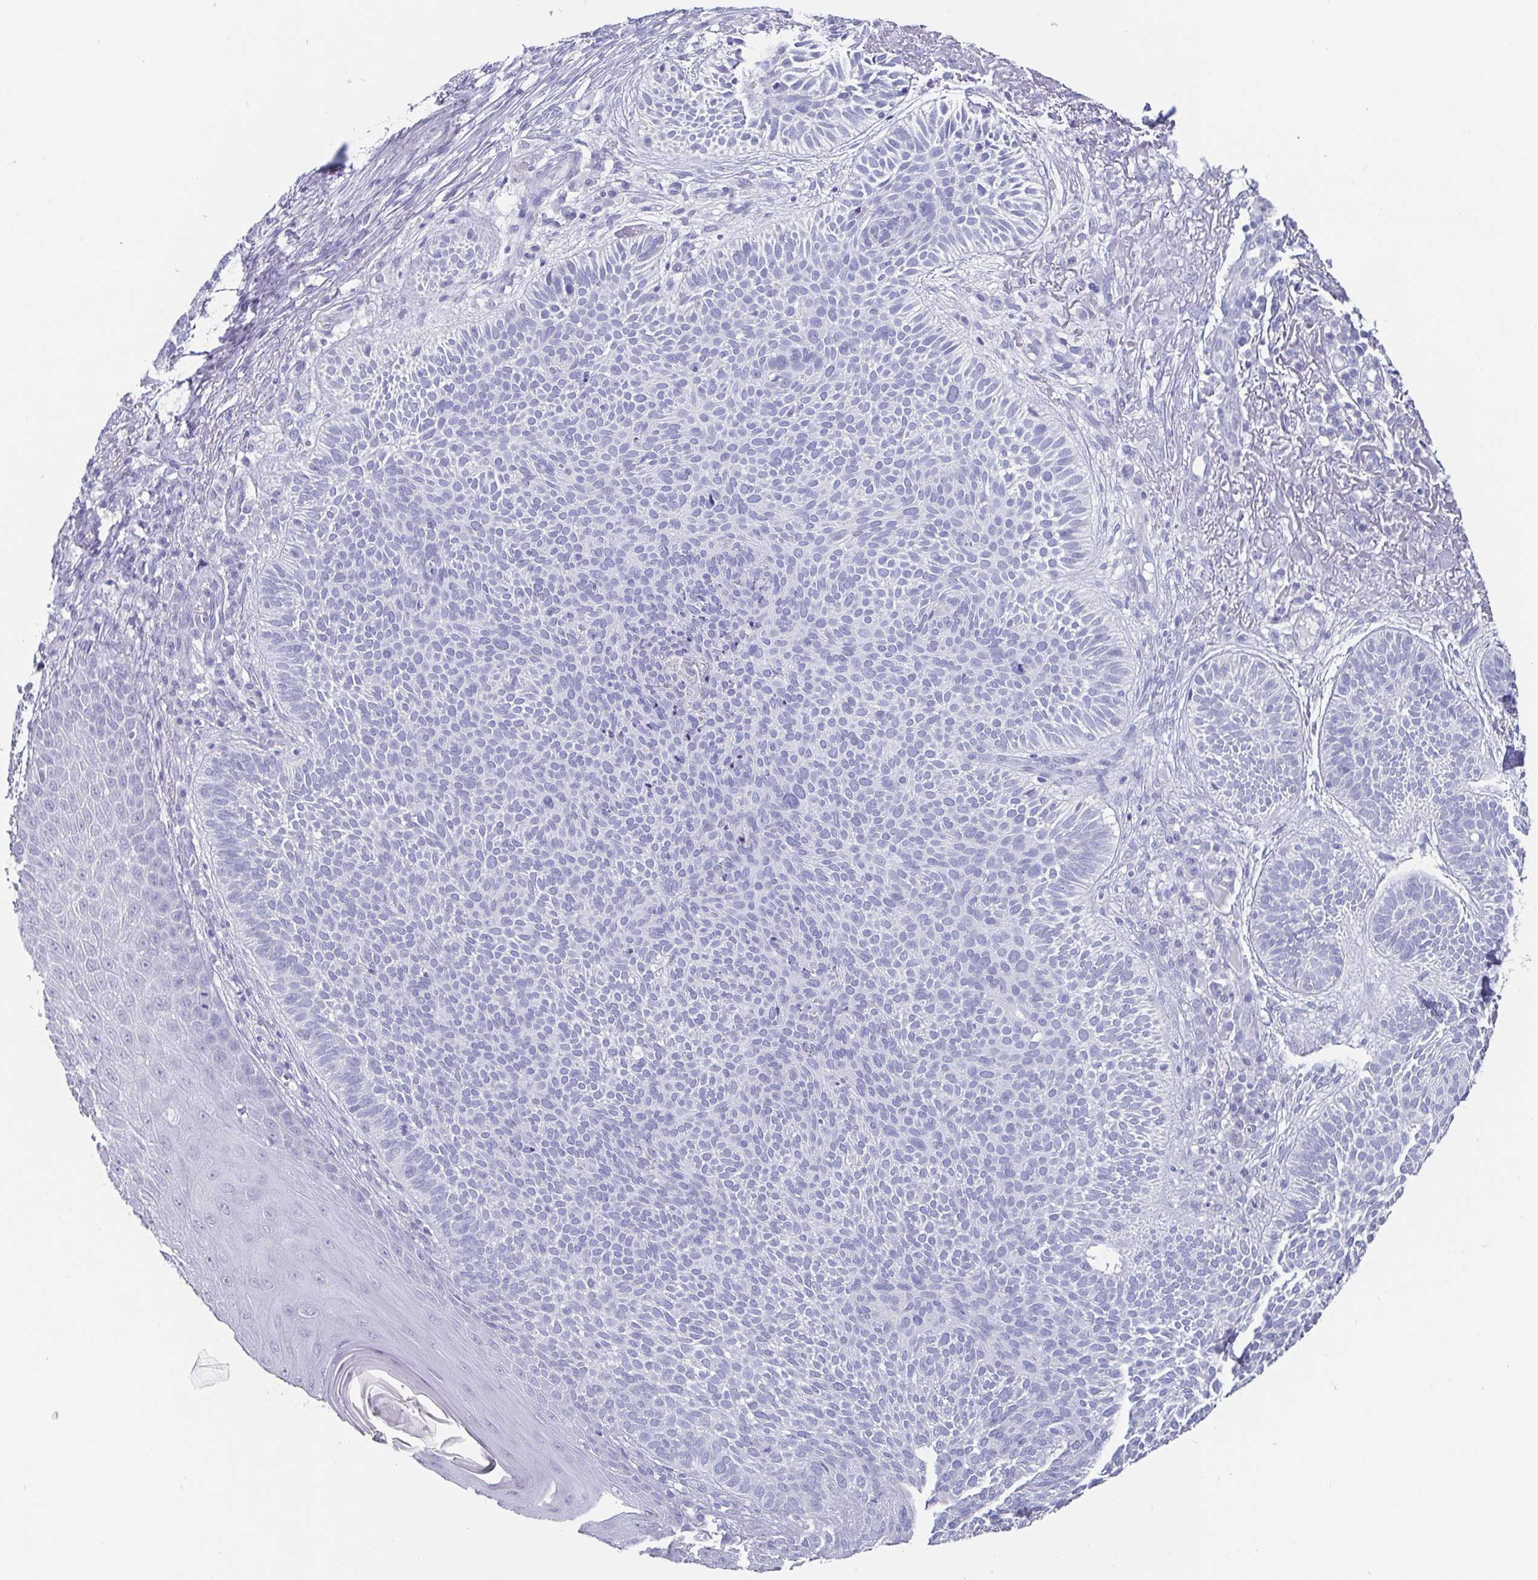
{"staining": {"intensity": "negative", "quantity": "none", "location": "none"}, "tissue": "skin cancer", "cell_type": "Tumor cells", "image_type": "cancer", "snomed": [{"axis": "morphology", "description": "Basal cell carcinoma"}, {"axis": "topography", "description": "Skin"}, {"axis": "topography", "description": "Skin of face"}], "caption": "Skin basal cell carcinoma was stained to show a protein in brown. There is no significant positivity in tumor cells.", "gene": "SCGN", "patient": {"sex": "female", "age": 82}}